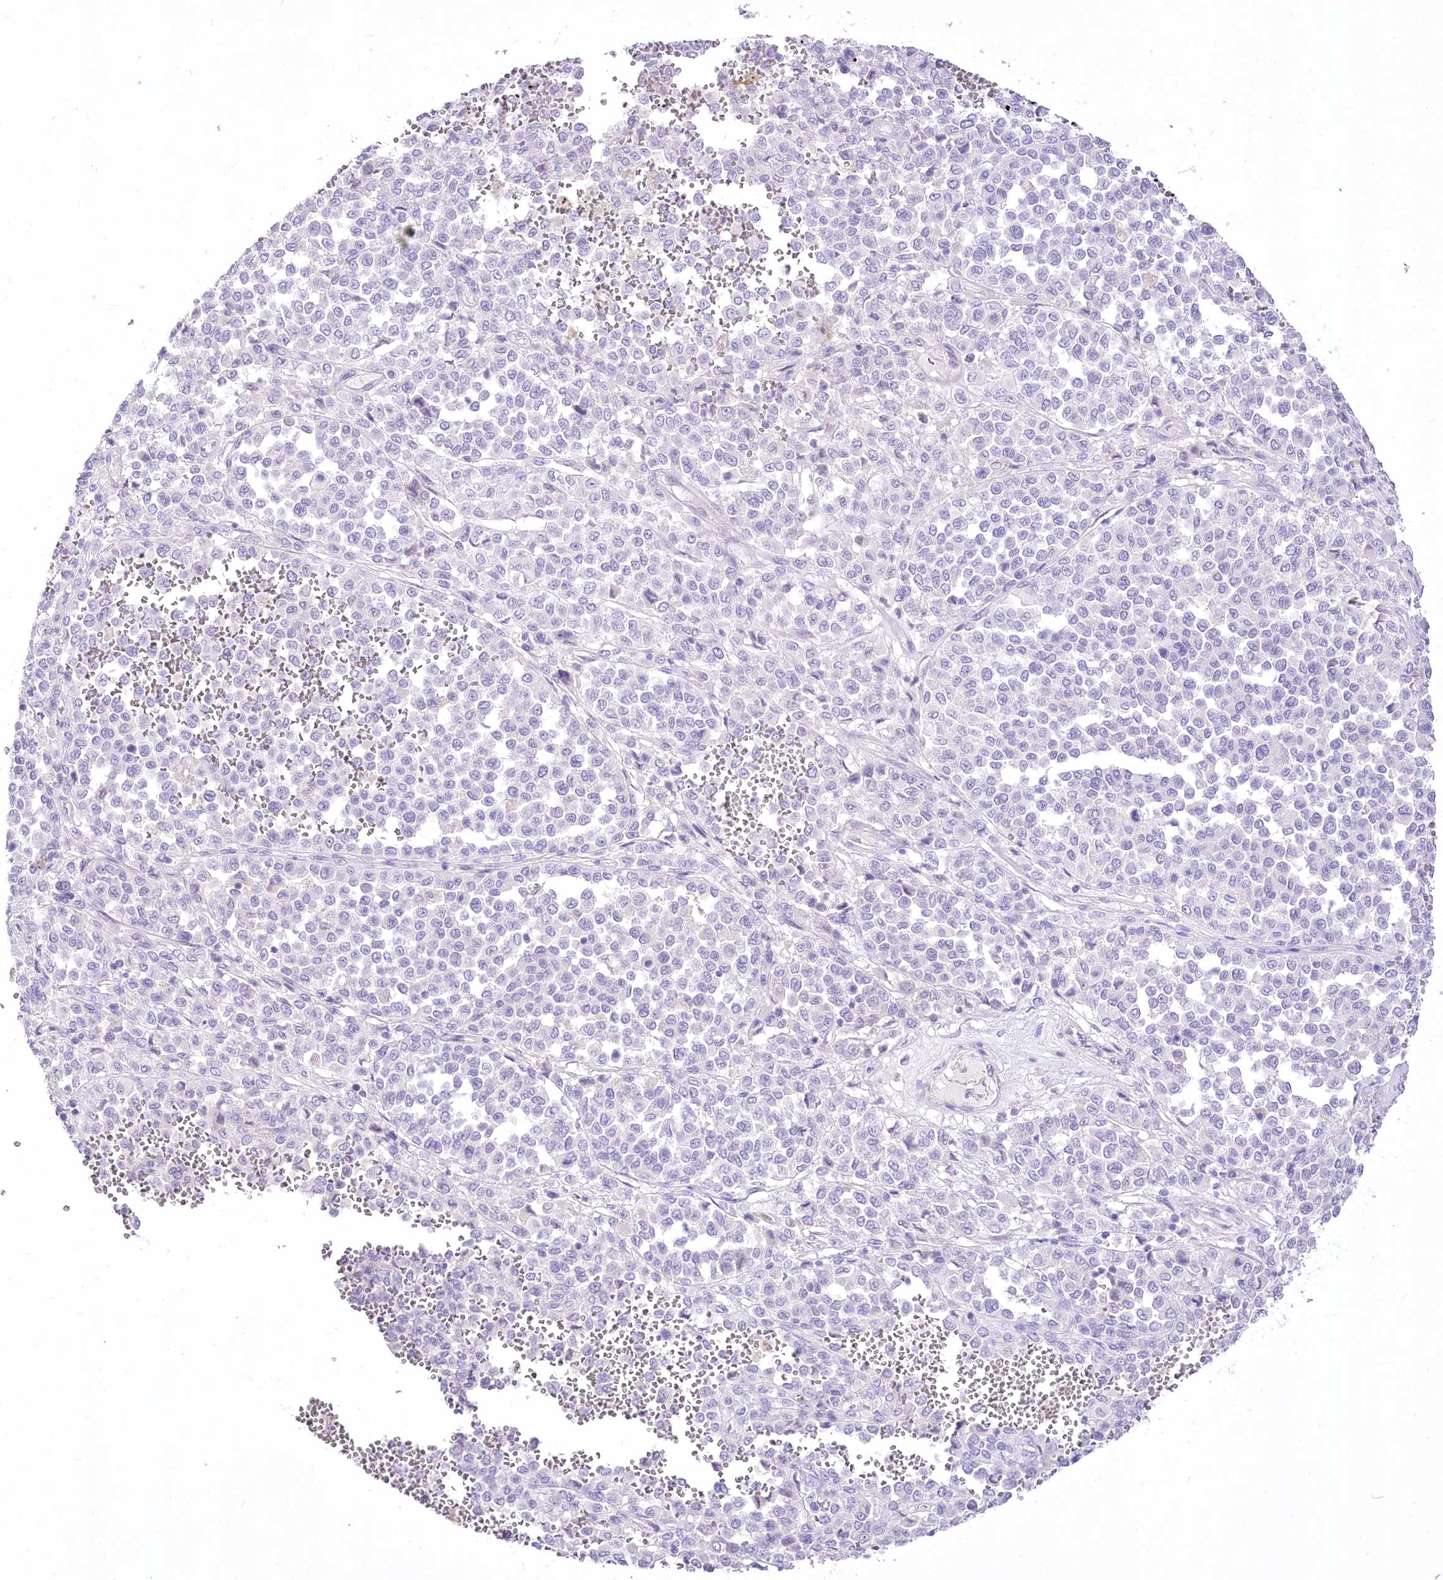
{"staining": {"intensity": "negative", "quantity": "none", "location": "none"}, "tissue": "melanoma", "cell_type": "Tumor cells", "image_type": "cancer", "snomed": [{"axis": "morphology", "description": "Malignant melanoma, Metastatic site"}, {"axis": "topography", "description": "Pancreas"}], "caption": "IHC of melanoma displays no positivity in tumor cells.", "gene": "HELT", "patient": {"sex": "female", "age": 30}}